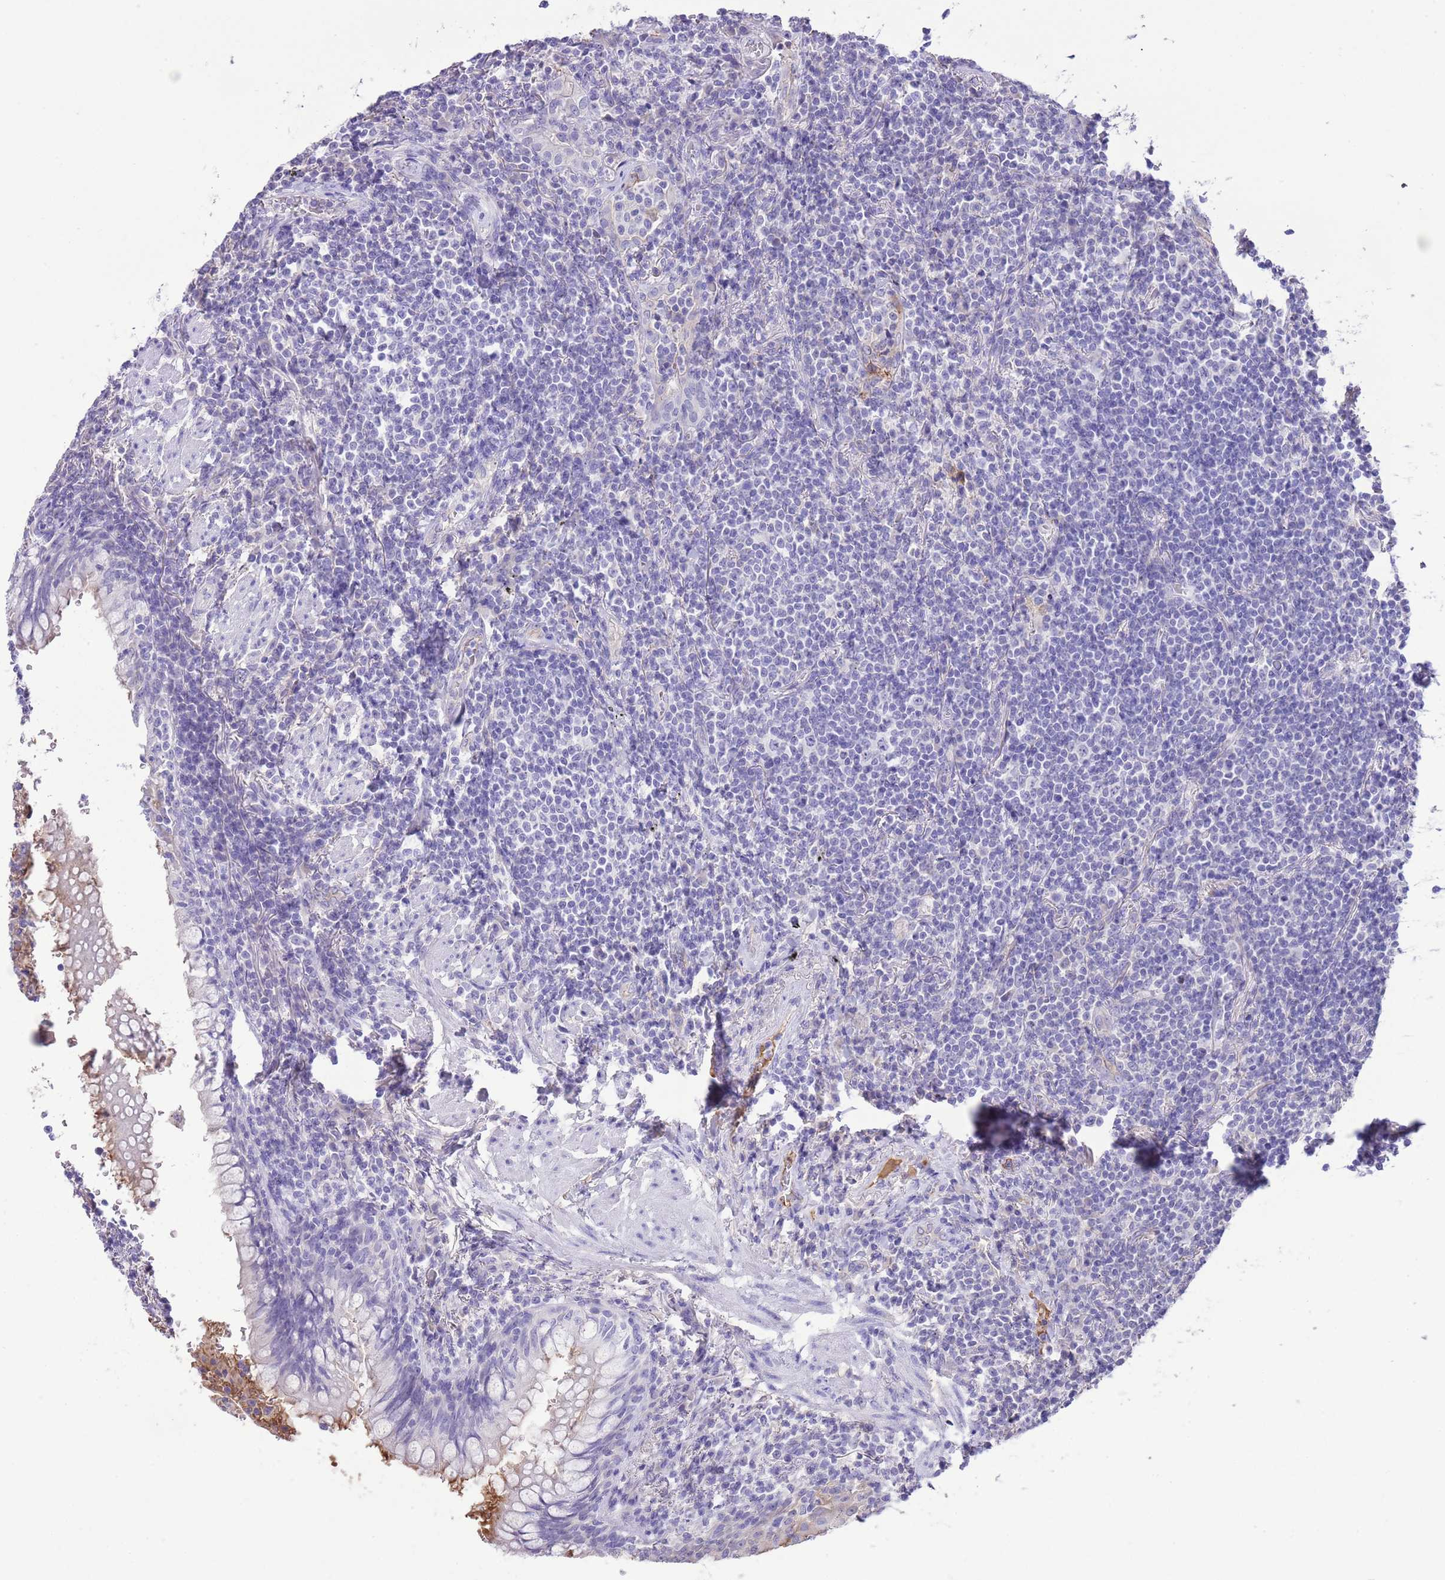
{"staining": {"intensity": "negative", "quantity": "none", "location": "none"}, "tissue": "lymphoma", "cell_type": "Tumor cells", "image_type": "cancer", "snomed": [{"axis": "morphology", "description": "Malignant lymphoma, non-Hodgkin's type, Low grade"}, {"axis": "topography", "description": "Lung"}], "caption": "The immunohistochemistry (IHC) image has no significant expression in tumor cells of lymphoma tissue.", "gene": "IGF1", "patient": {"sex": "female", "age": 71}}